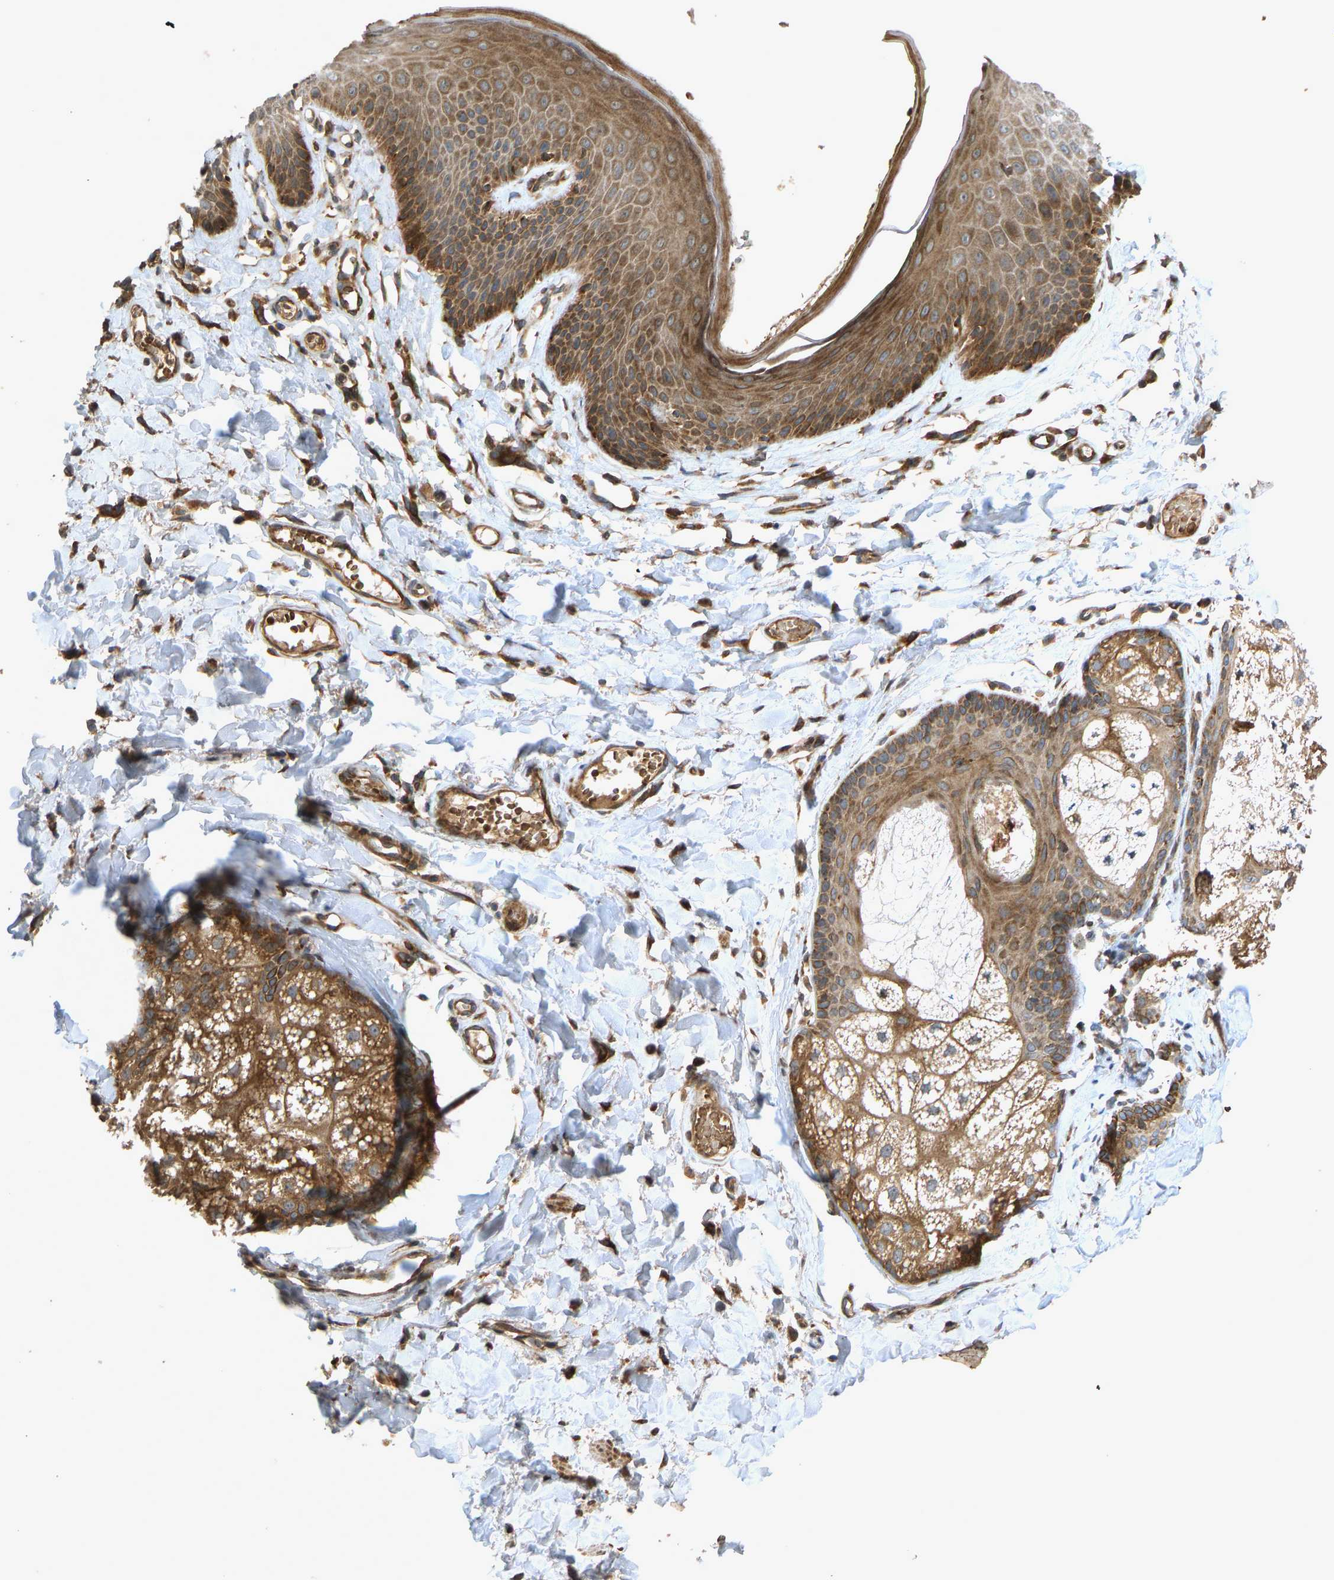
{"staining": {"intensity": "moderate", "quantity": ">75%", "location": "cytoplasmic/membranous"}, "tissue": "skin", "cell_type": "Epidermal cells", "image_type": "normal", "snomed": [{"axis": "morphology", "description": "Normal tissue, NOS"}, {"axis": "topography", "description": "Vulva"}], "caption": "Immunohistochemical staining of normal skin displays >75% levels of moderate cytoplasmic/membranous protein positivity in about >75% of epidermal cells. The staining was performed using DAB (3,3'-diaminobenzidine) to visualize the protein expression in brown, while the nuclei were stained in blue with hematoxylin (Magnification: 20x).", "gene": "RPN2", "patient": {"sex": "female", "age": 73}}